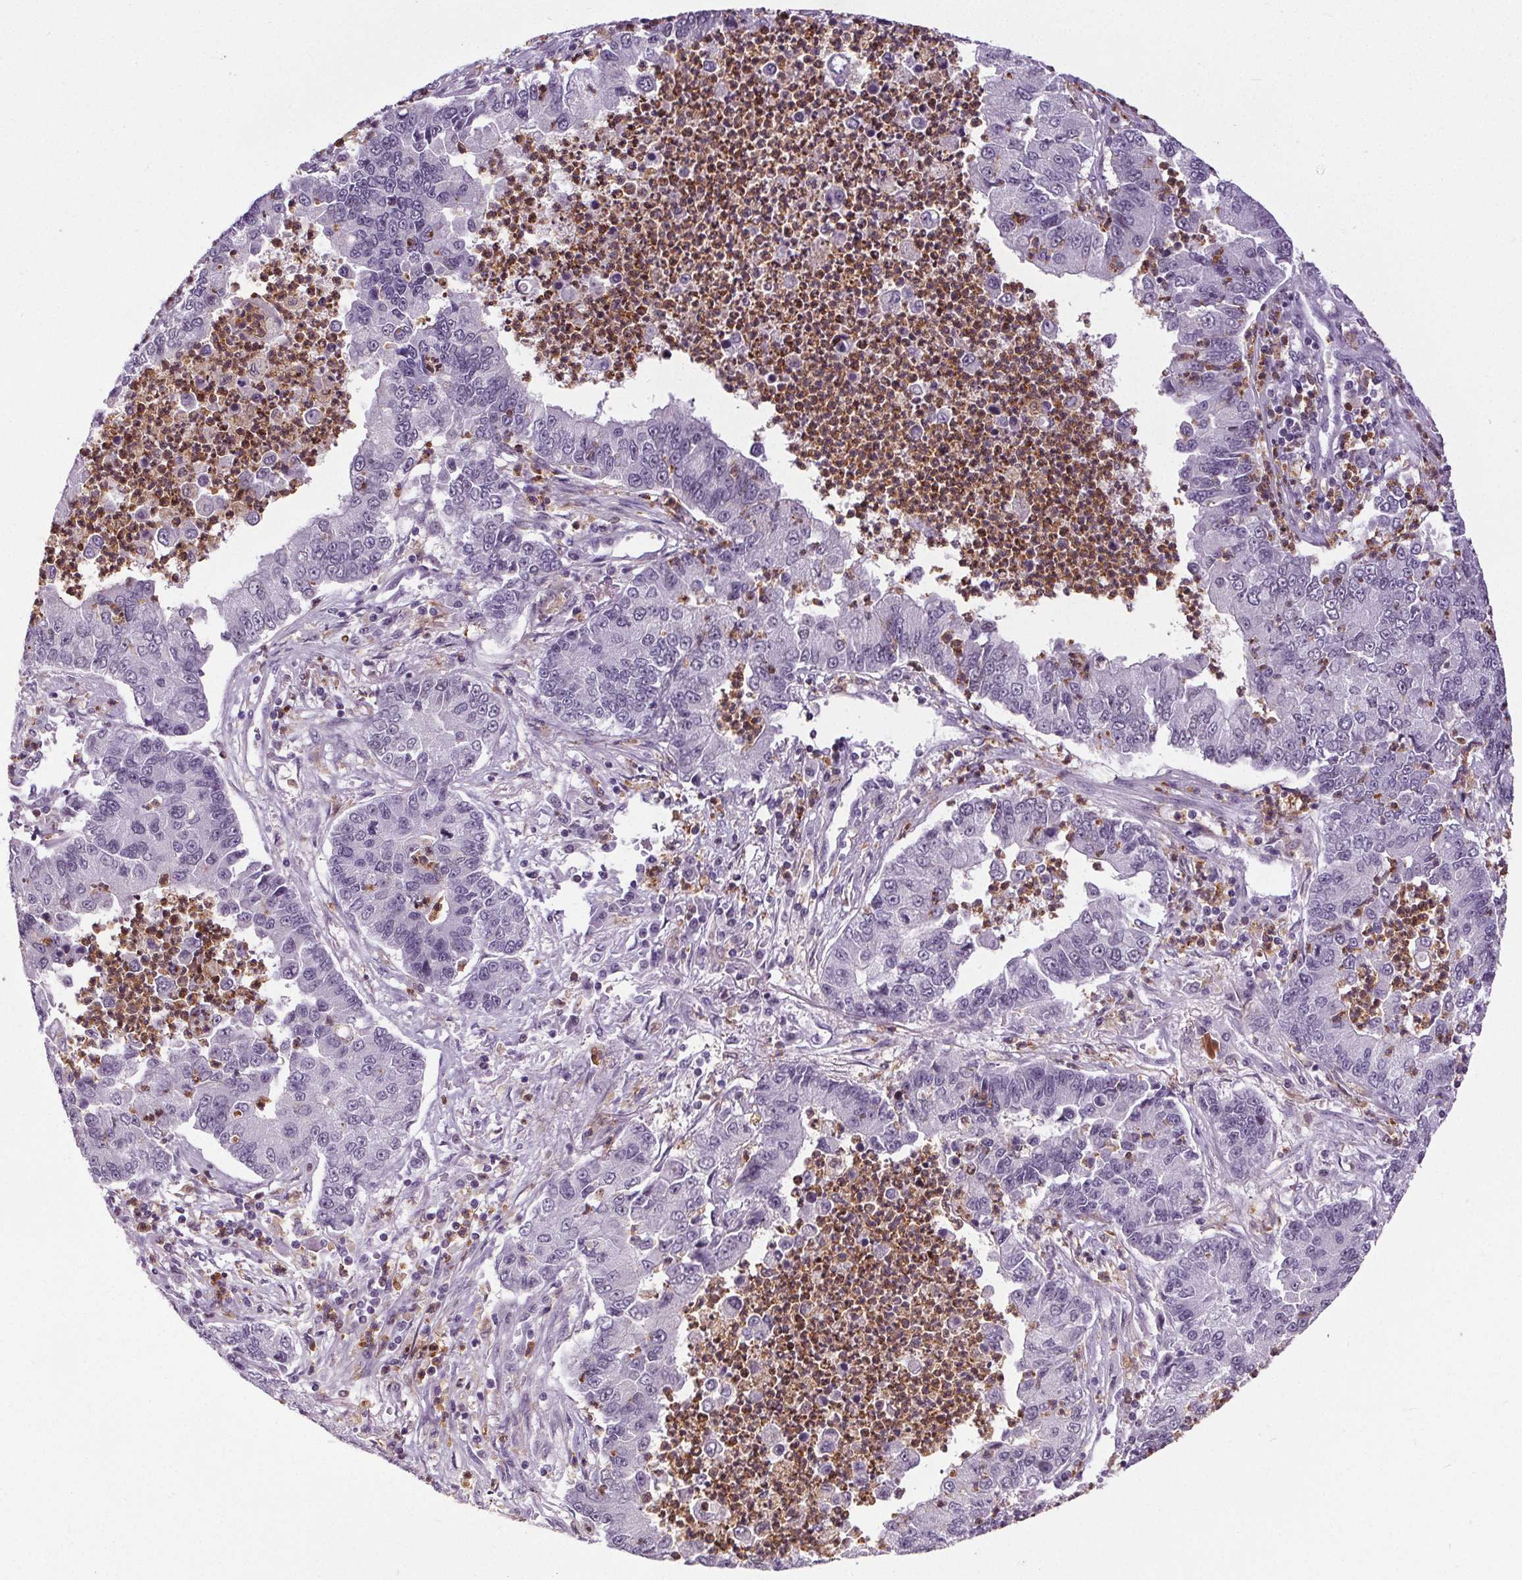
{"staining": {"intensity": "negative", "quantity": "none", "location": "none"}, "tissue": "lung cancer", "cell_type": "Tumor cells", "image_type": "cancer", "snomed": [{"axis": "morphology", "description": "Adenocarcinoma, NOS"}, {"axis": "topography", "description": "Lung"}], "caption": "Histopathology image shows no protein positivity in tumor cells of lung cancer (adenocarcinoma) tissue.", "gene": "TMEM240", "patient": {"sex": "female", "age": 57}}